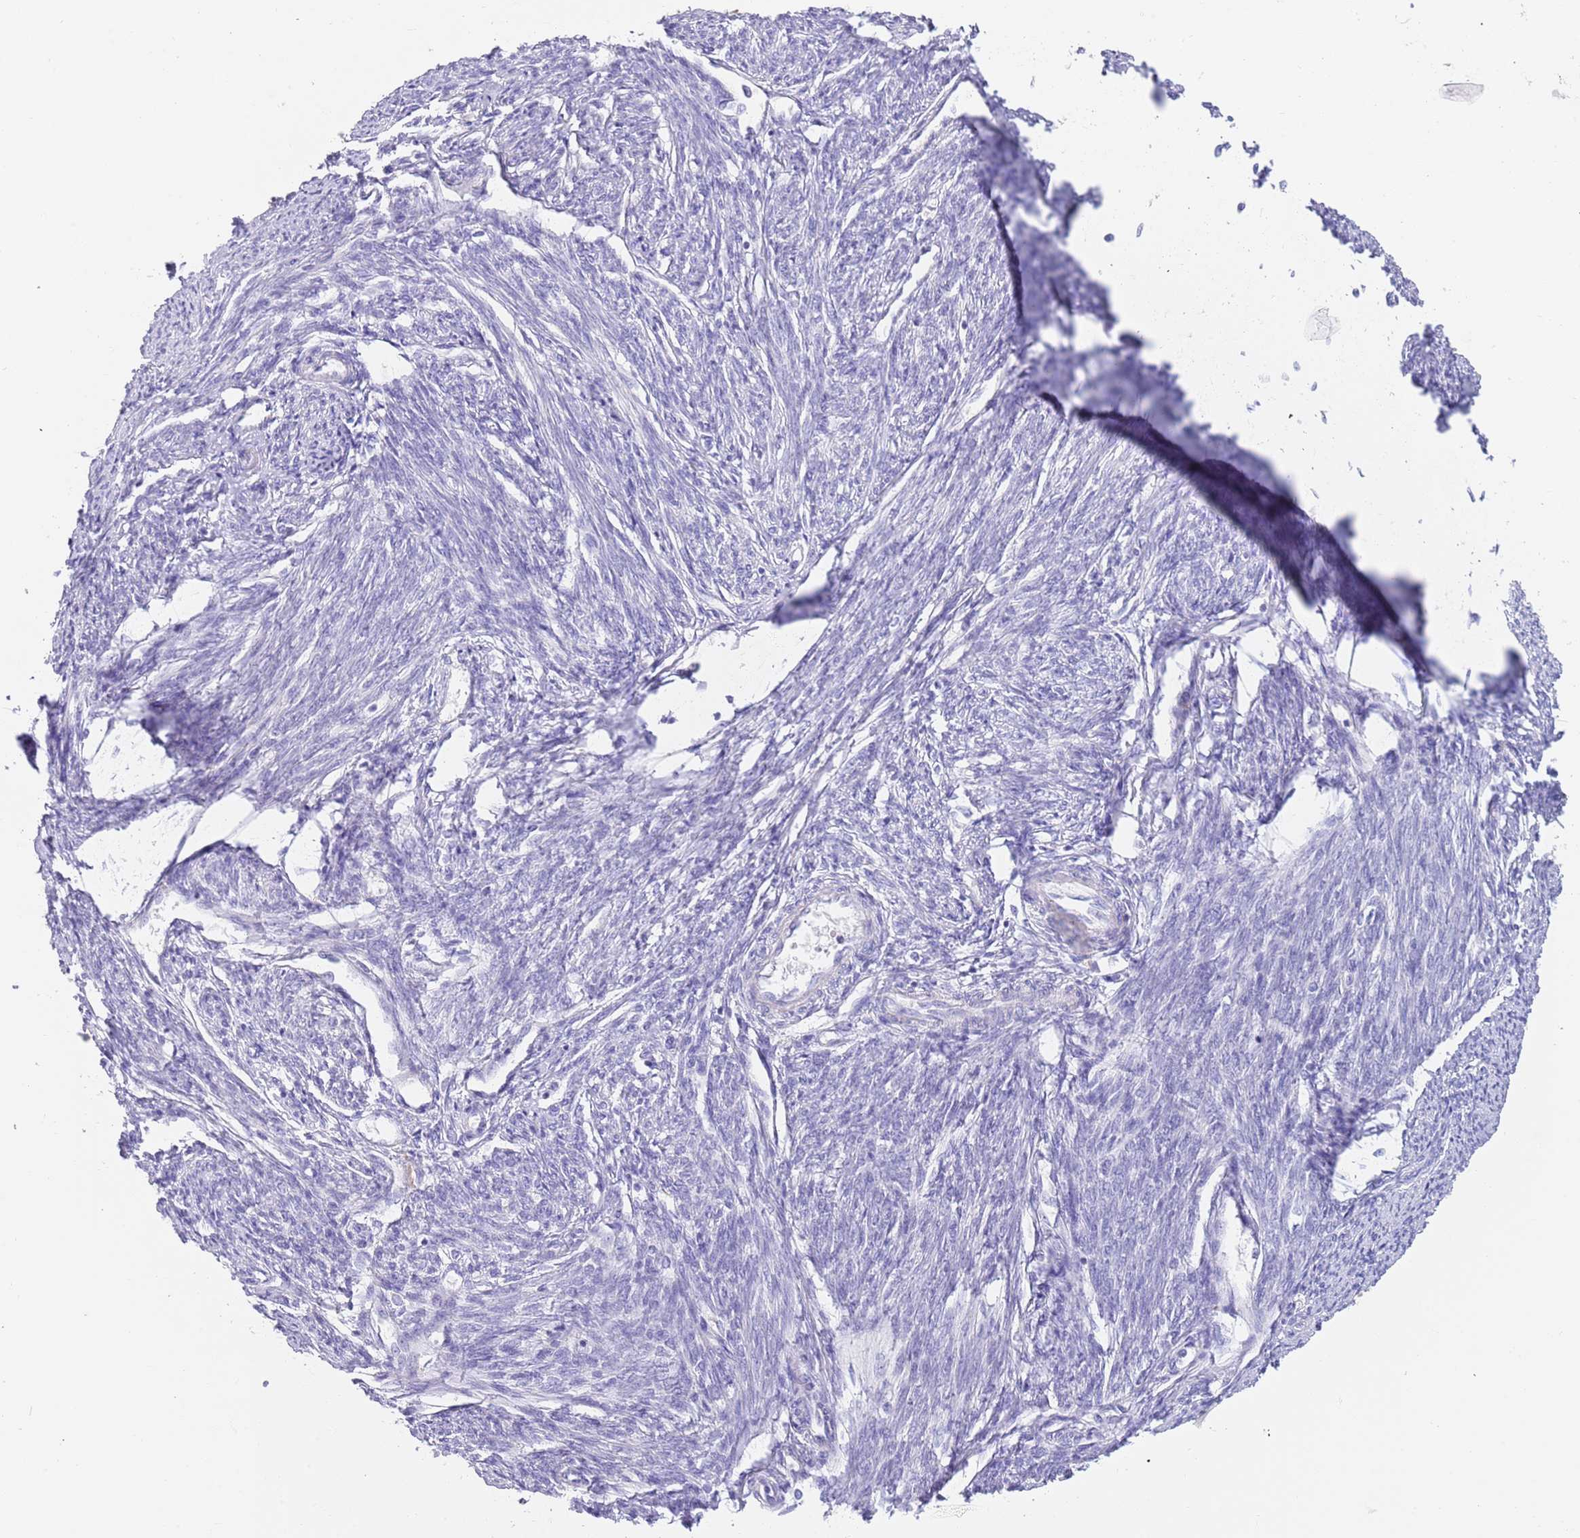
{"staining": {"intensity": "negative", "quantity": "none", "location": "none"}, "tissue": "smooth muscle", "cell_type": "Smooth muscle cells", "image_type": "normal", "snomed": [{"axis": "morphology", "description": "Normal tissue, NOS"}, {"axis": "topography", "description": "Smooth muscle"}, {"axis": "topography", "description": "Uterus"}], "caption": "Smooth muscle cells are negative for brown protein staining in normal smooth muscle. (DAB immunohistochemistry with hematoxylin counter stain).", "gene": "CCDC149", "patient": {"sex": "female", "age": 59}}